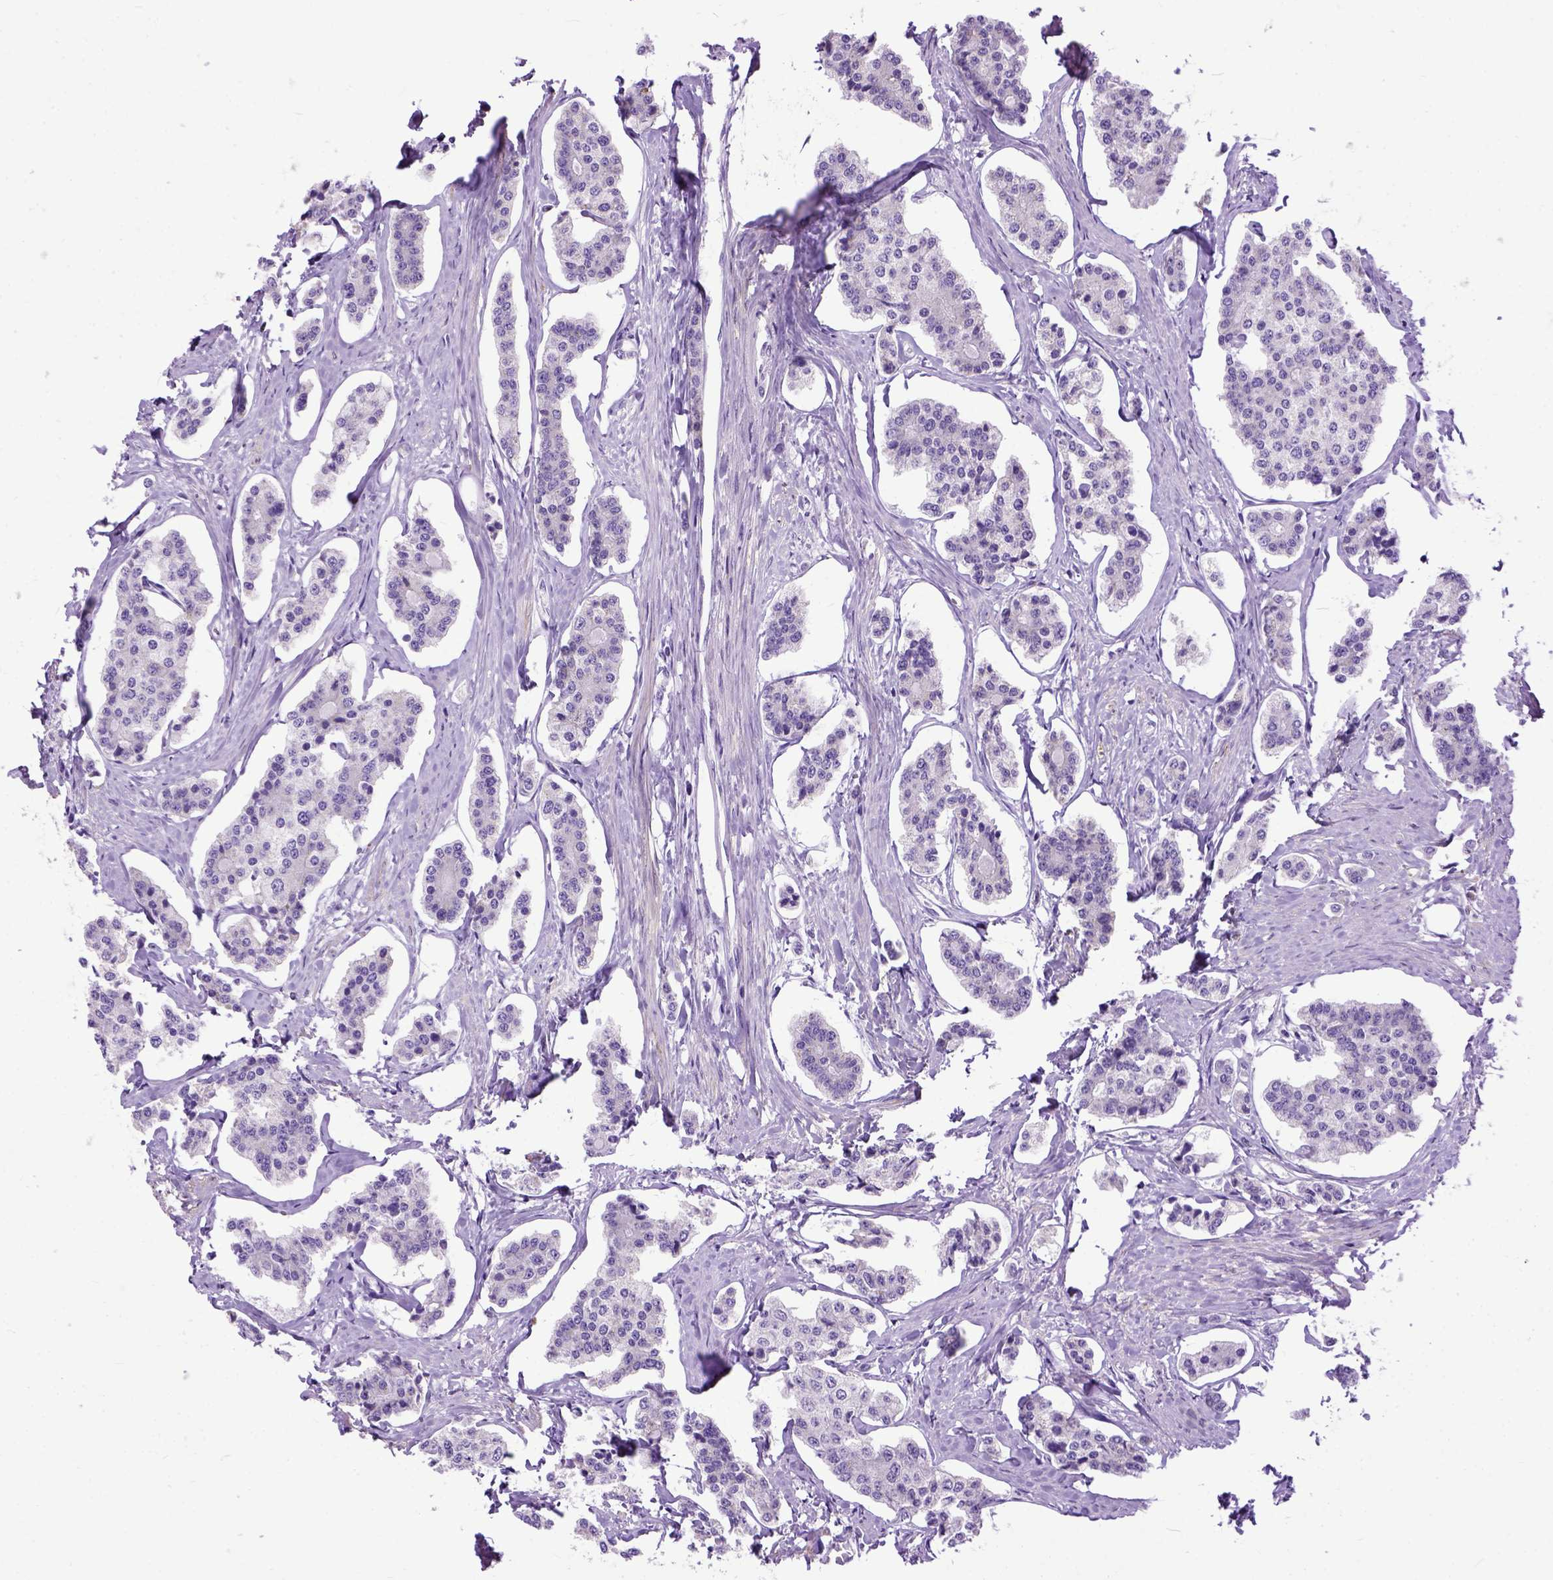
{"staining": {"intensity": "negative", "quantity": "none", "location": "none"}, "tissue": "carcinoid", "cell_type": "Tumor cells", "image_type": "cancer", "snomed": [{"axis": "morphology", "description": "Carcinoid, malignant, NOS"}, {"axis": "topography", "description": "Small intestine"}], "caption": "This is a histopathology image of immunohistochemistry staining of malignant carcinoid, which shows no positivity in tumor cells.", "gene": "CRB1", "patient": {"sex": "female", "age": 65}}